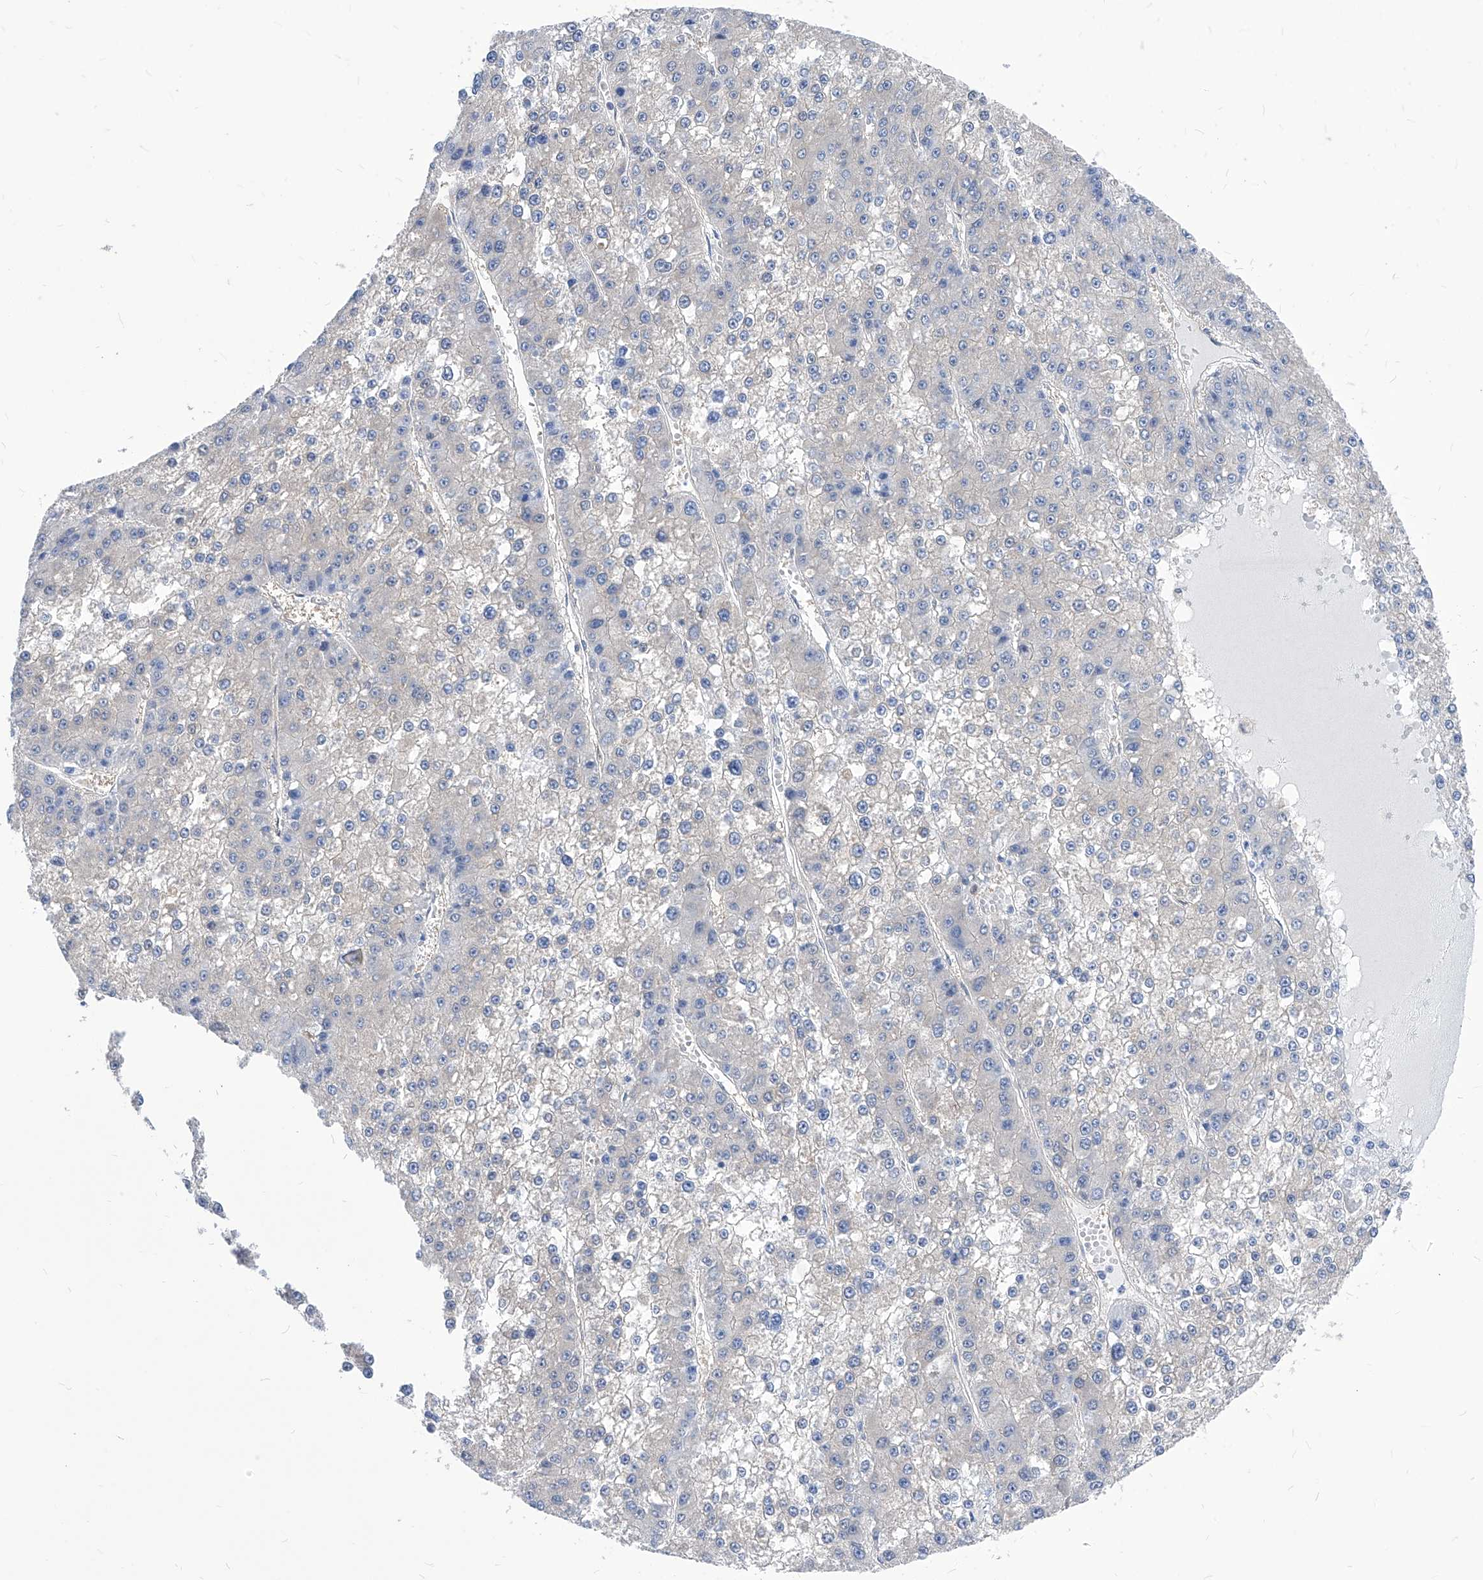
{"staining": {"intensity": "negative", "quantity": "none", "location": "none"}, "tissue": "liver cancer", "cell_type": "Tumor cells", "image_type": "cancer", "snomed": [{"axis": "morphology", "description": "Carcinoma, Hepatocellular, NOS"}, {"axis": "topography", "description": "Liver"}], "caption": "Liver hepatocellular carcinoma stained for a protein using immunohistochemistry (IHC) shows no positivity tumor cells.", "gene": "XPNPEP1", "patient": {"sex": "female", "age": 73}}